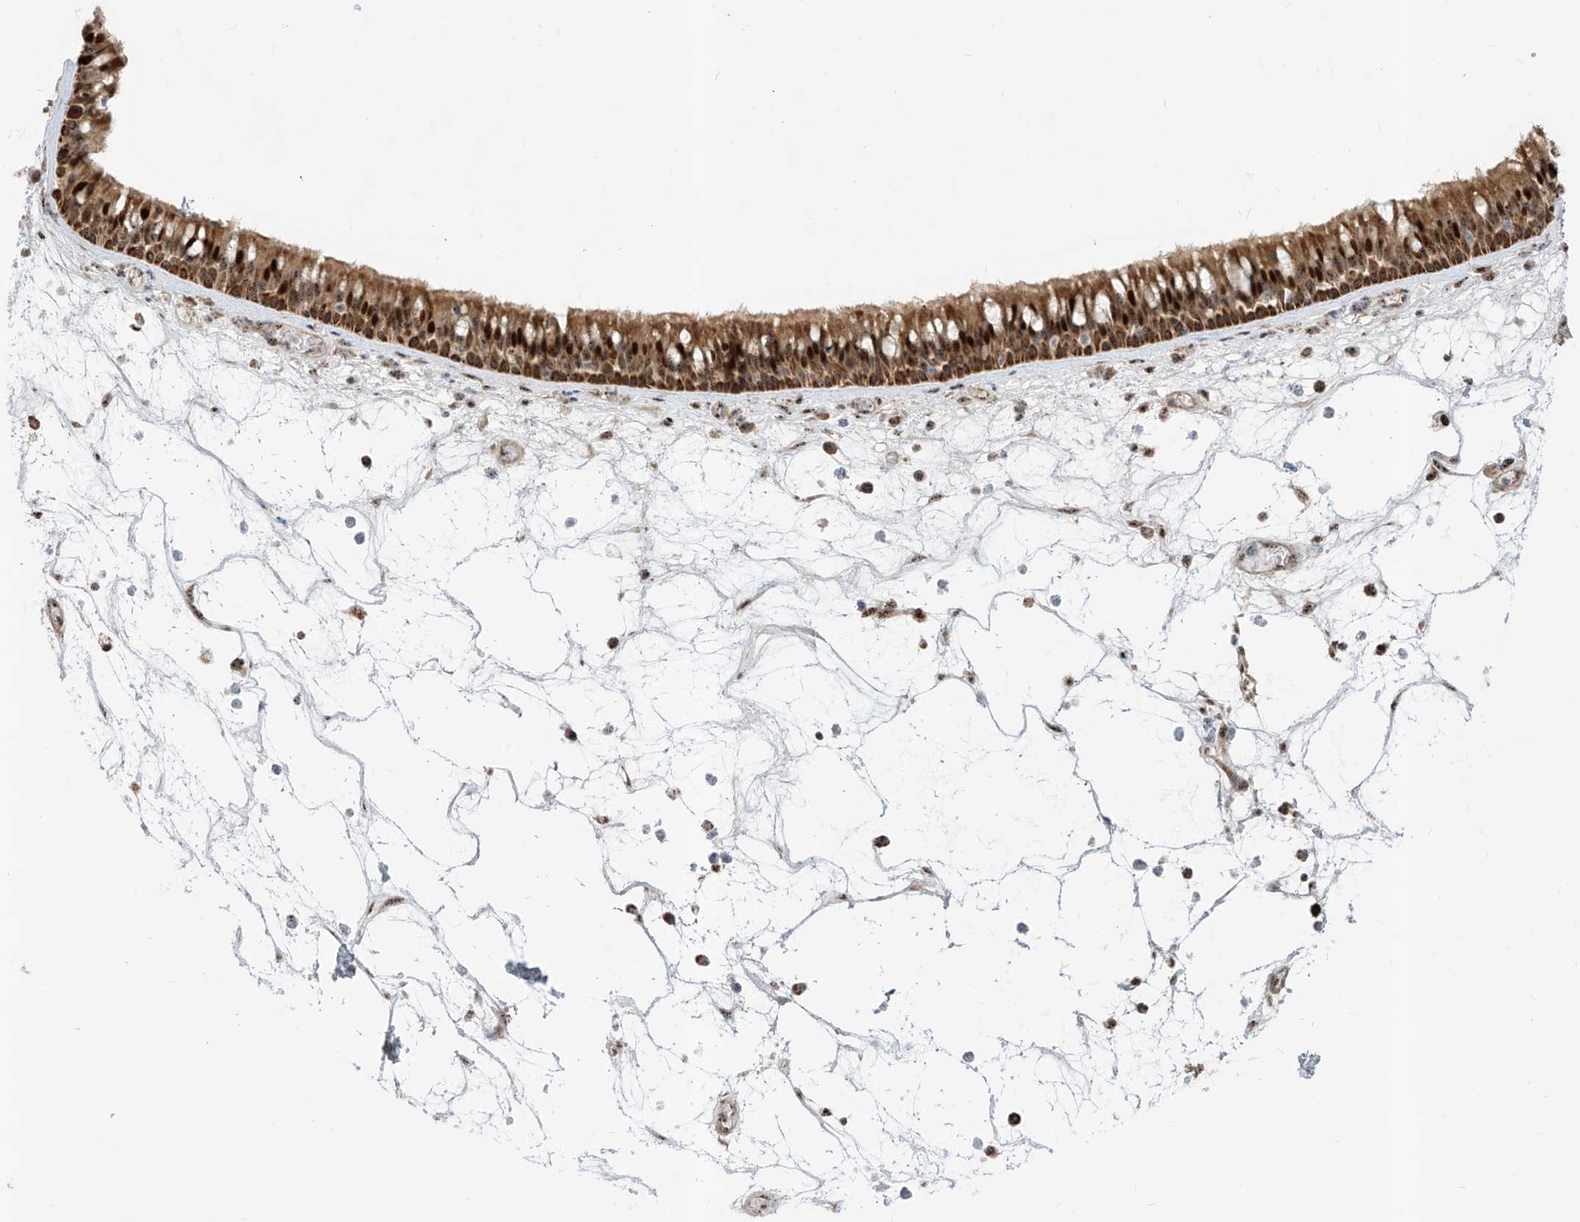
{"staining": {"intensity": "strong", "quantity": ">75%", "location": "cytoplasmic/membranous,nuclear"}, "tissue": "nasopharynx", "cell_type": "Respiratory epithelial cells", "image_type": "normal", "snomed": [{"axis": "morphology", "description": "Normal tissue, NOS"}, {"axis": "morphology", "description": "Inflammation, NOS"}, {"axis": "morphology", "description": "Malignant melanoma, Metastatic site"}, {"axis": "topography", "description": "Nasopharynx"}], "caption": "Immunohistochemical staining of benign human nasopharynx exhibits high levels of strong cytoplasmic/membranous,nuclear staining in approximately >75% of respiratory epithelial cells. Nuclei are stained in blue.", "gene": "ZBTB8A", "patient": {"sex": "male", "age": 70}}